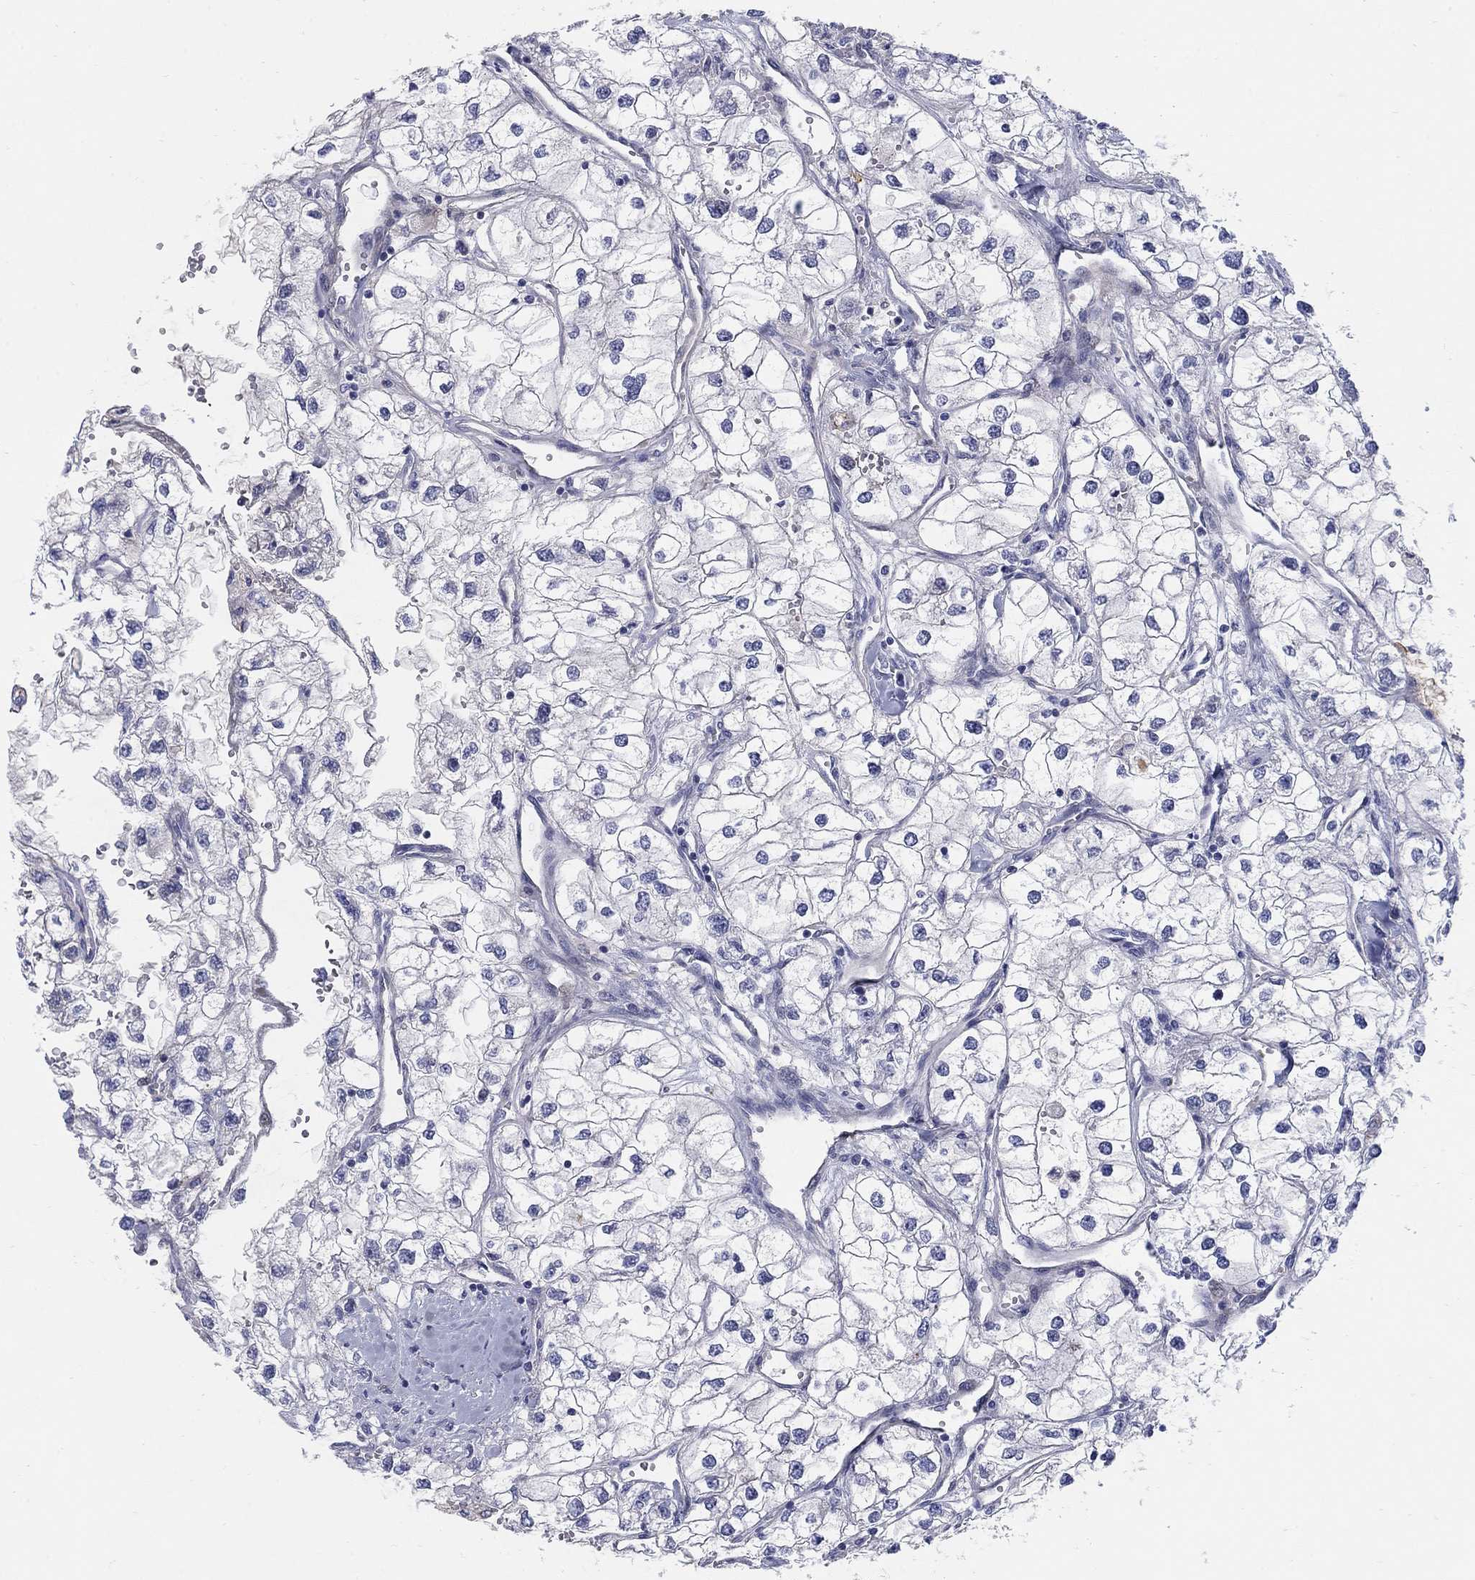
{"staining": {"intensity": "negative", "quantity": "none", "location": "none"}, "tissue": "renal cancer", "cell_type": "Tumor cells", "image_type": "cancer", "snomed": [{"axis": "morphology", "description": "Adenocarcinoma, NOS"}, {"axis": "topography", "description": "Kidney"}], "caption": "Tumor cells are negative for protein expression in human renal adenocarcinoma.", "gene": "HEATR4", "patient": {"sex": "male", "age": 59}}